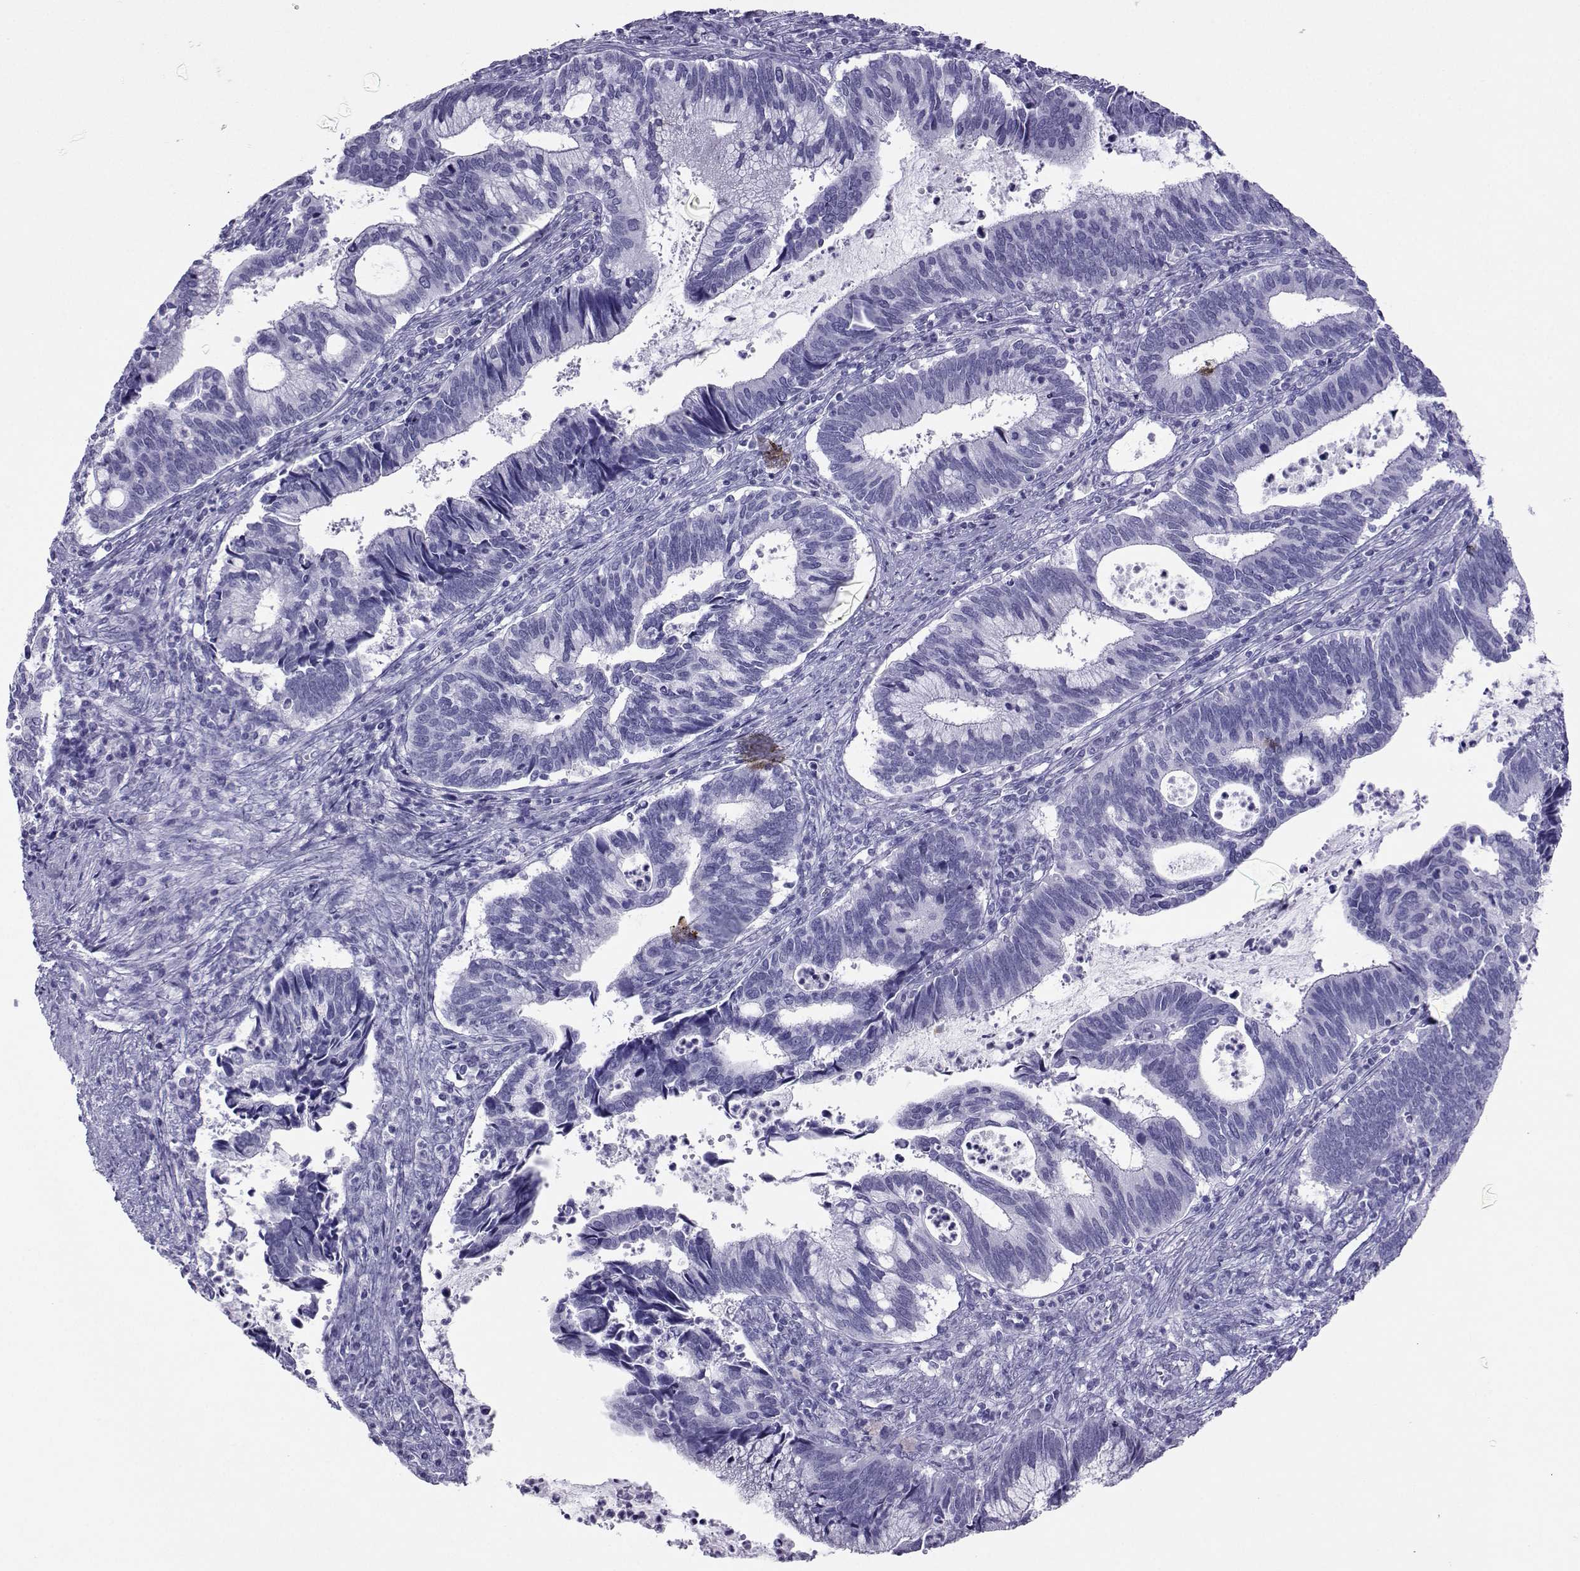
{"staining": {"intensity": "negative", "quantity": "none", "location": "none"}, "tissue": "cervical cancer", "cell_type": "Tumor cells", "image_type": "cancer", "snomed": [{"axis": "morphology", "description": "Adenocarcinoma, NOS"}, {"axis": "topography", "description": "Cervix"}], "caption": "High power microscopy image of an IHC micrograph of cervical cancer, revealing no significant expression in tumor cells. (DAB IHC visualized using brightfield microscopy, high magnification).", "gene": "LORICRIN", "patient": {"sex": "female", "age": 42}}